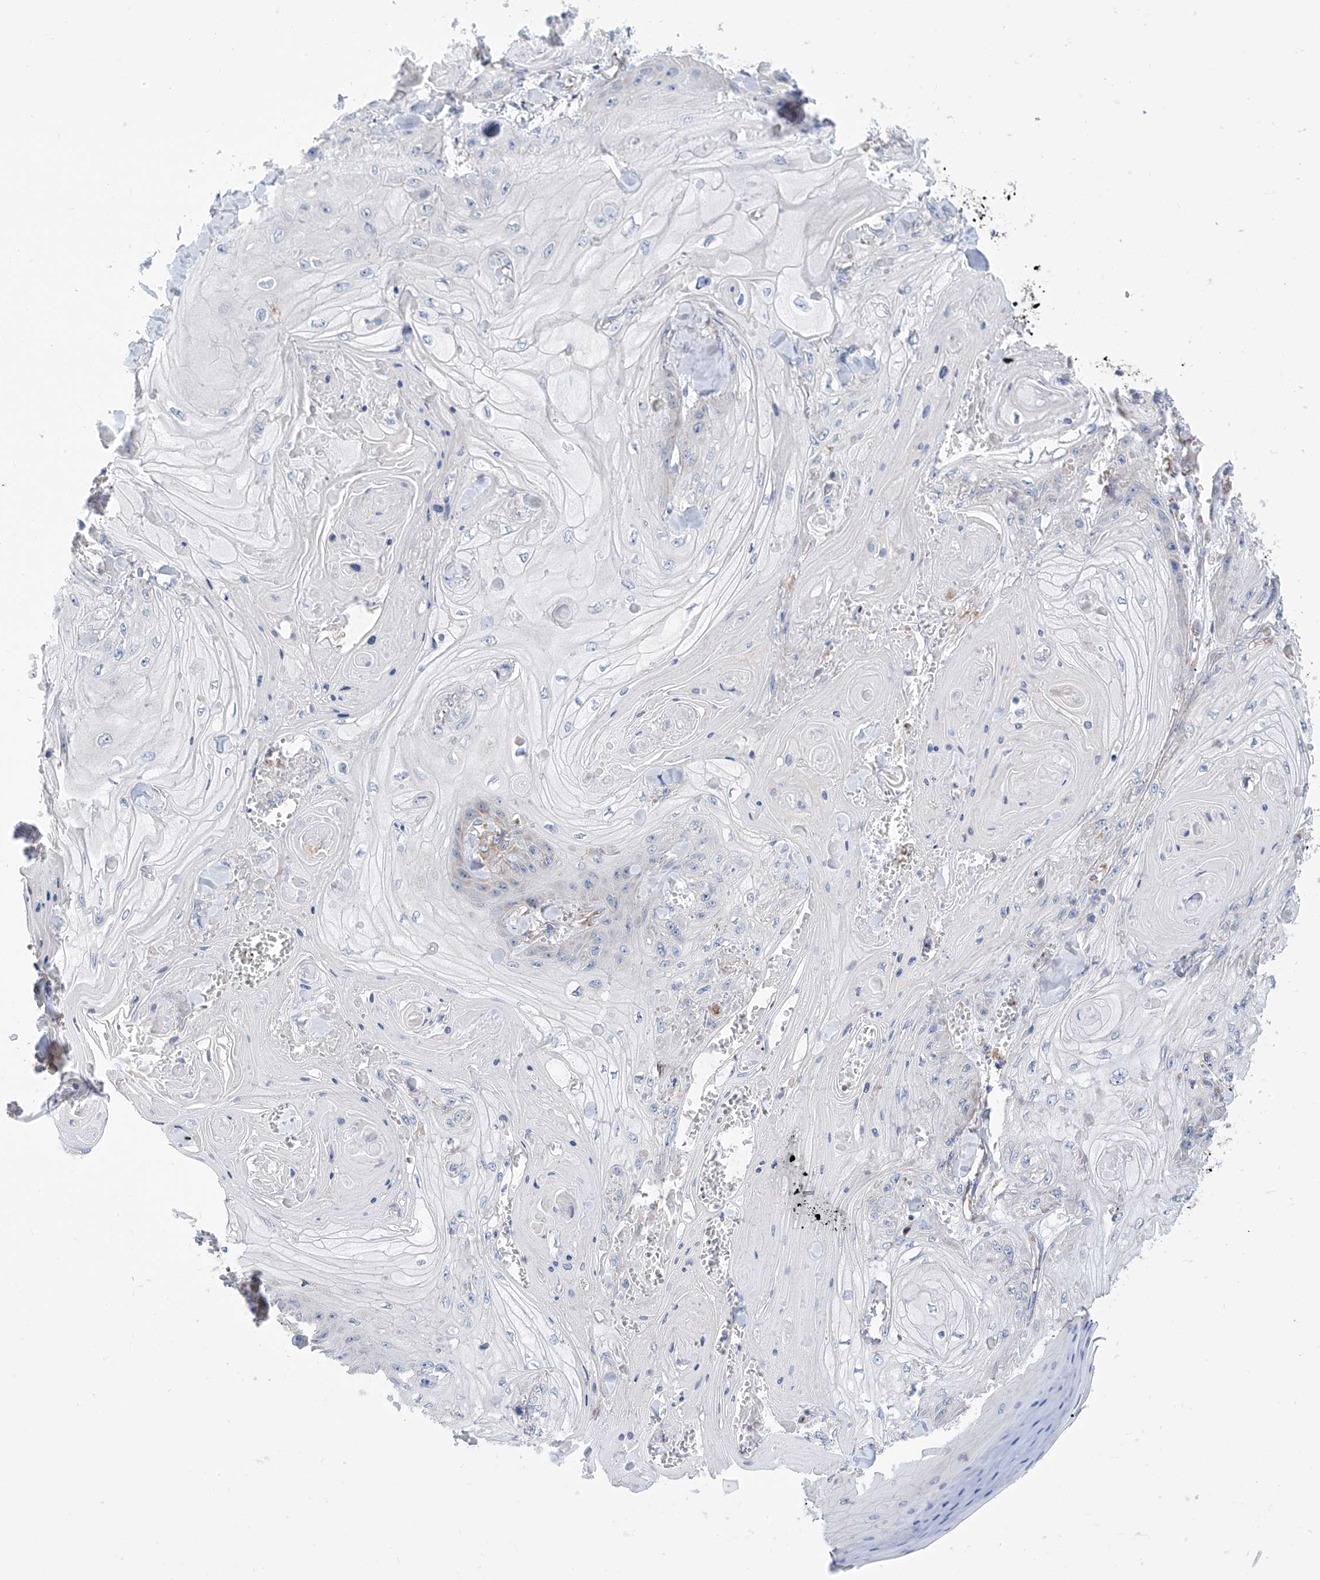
{"staining": {"intensity": "negative", "quantity": "none", "location": "none"}, "tissue": "skin cancer", "cell_type": "Tumor cells", "image_type": "cancer", "snomed": [{"axis": "morphology", "description": "Squamous cell carcinoma, NOS"}, {"axis": "topography", "description": "Skin"}], "caption": "A high-resolution histopathology image shows immunohistochemistry (IHC) staining of squamous cell carcinoma (skin), which shows no significant positivity in tumor cells.", "gene": "P2RX7", "patient": {"sex": "male", "age": 74}}